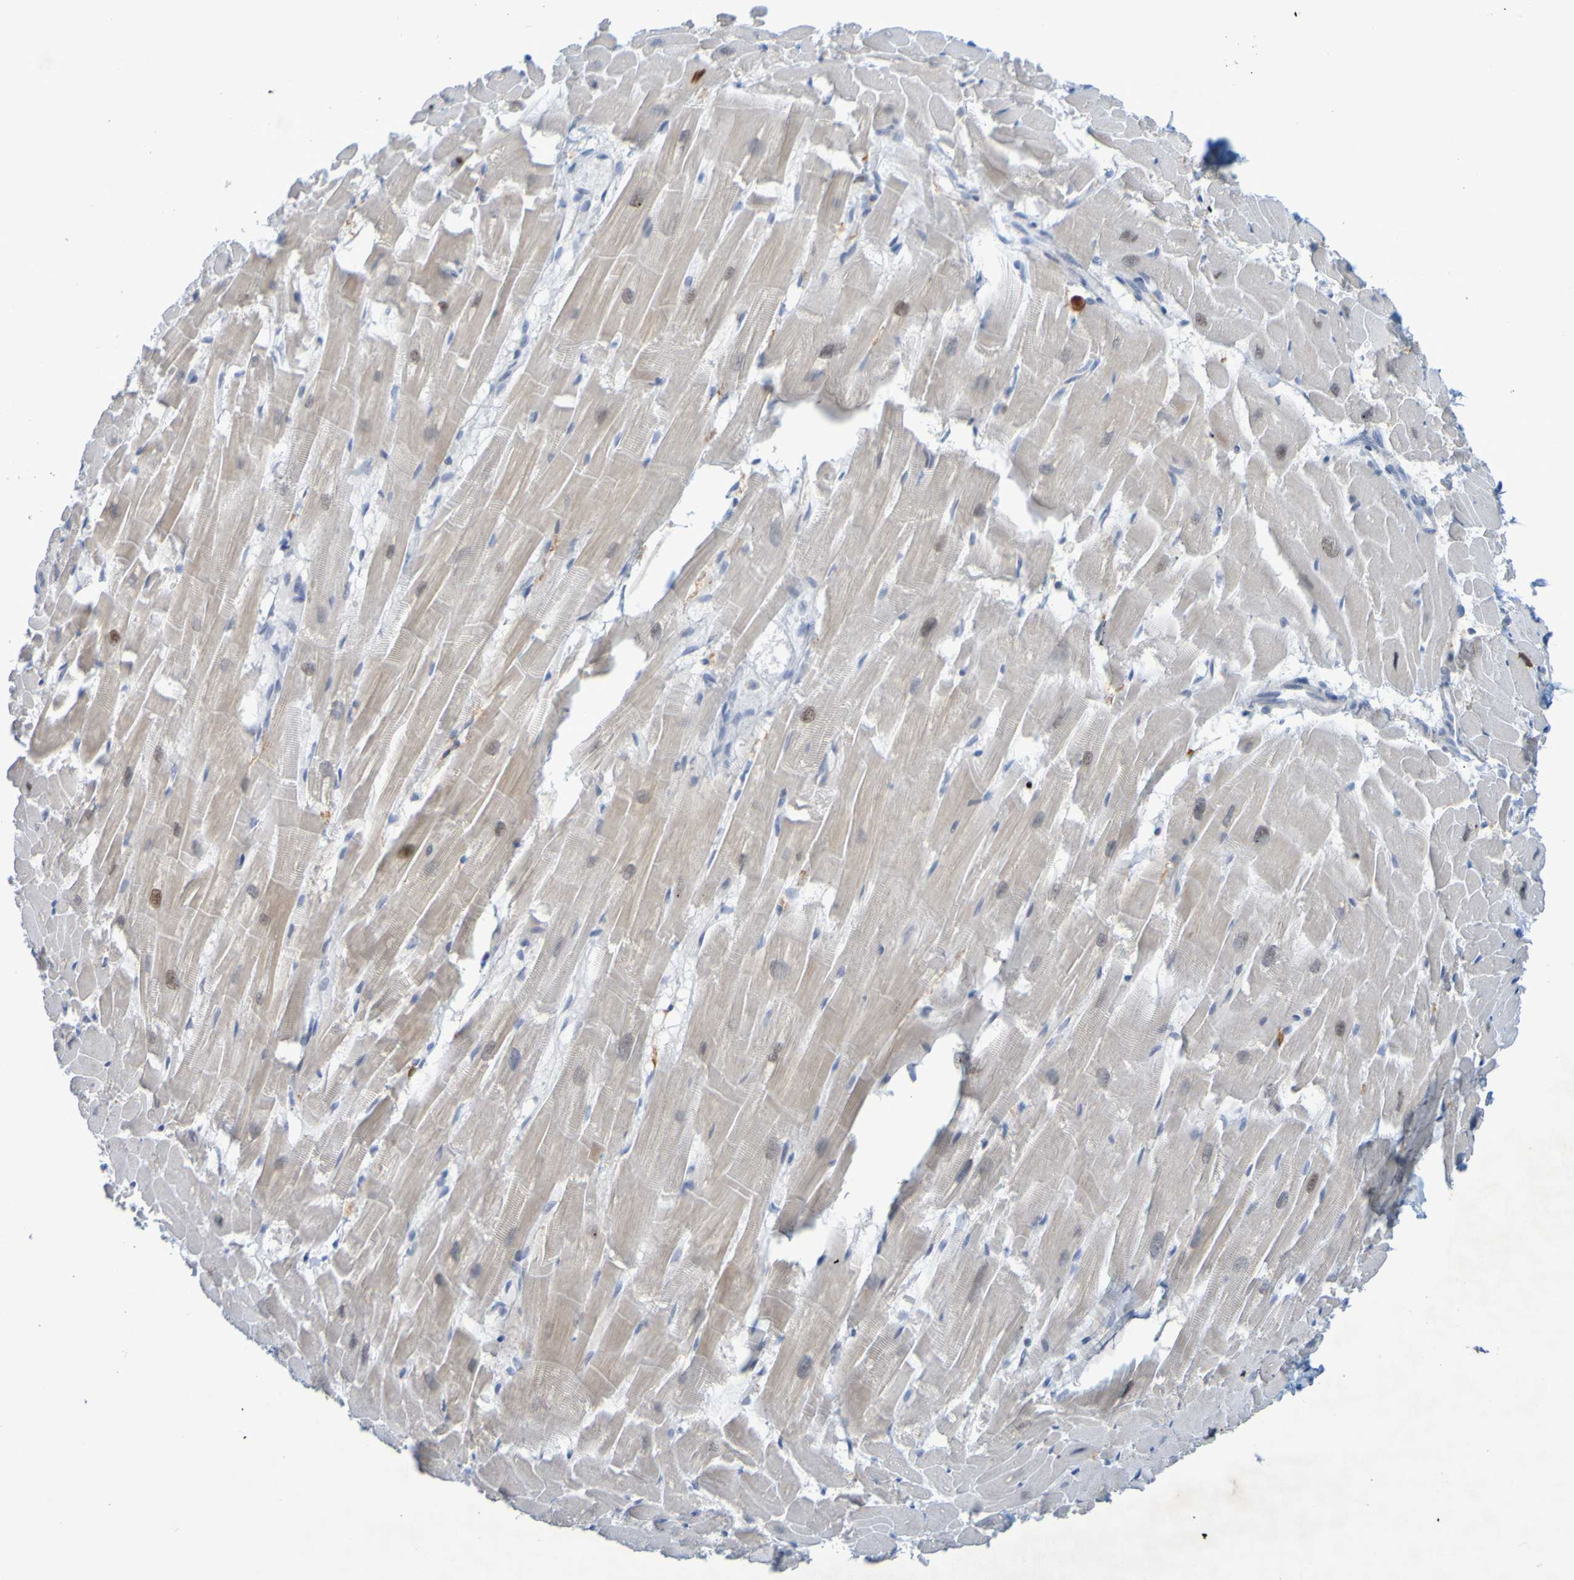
{"staining": {"intensity": "weak", "quantity": "<25%", "location": "cytoplasmic/membranous"}, "tissue": "heart muscle", "cell_type": "Cardiomyocytes", "image_type": "normal", "snomed": [{"axis": "morphology", "description": "Normal tissue, NOS"}, {"axis": "topography", "description": "Heart"}], "caption": "Cardiomyocytes are negative for protein expression in normal human heart muscle. The staining is performed using DAB (3,3'-diaminobenzidine) brown chromogen with nuclei counter-stained in using hematoxylin.", "gene": "LILRB5", "patient": {"sex": "female", "age": 19}}